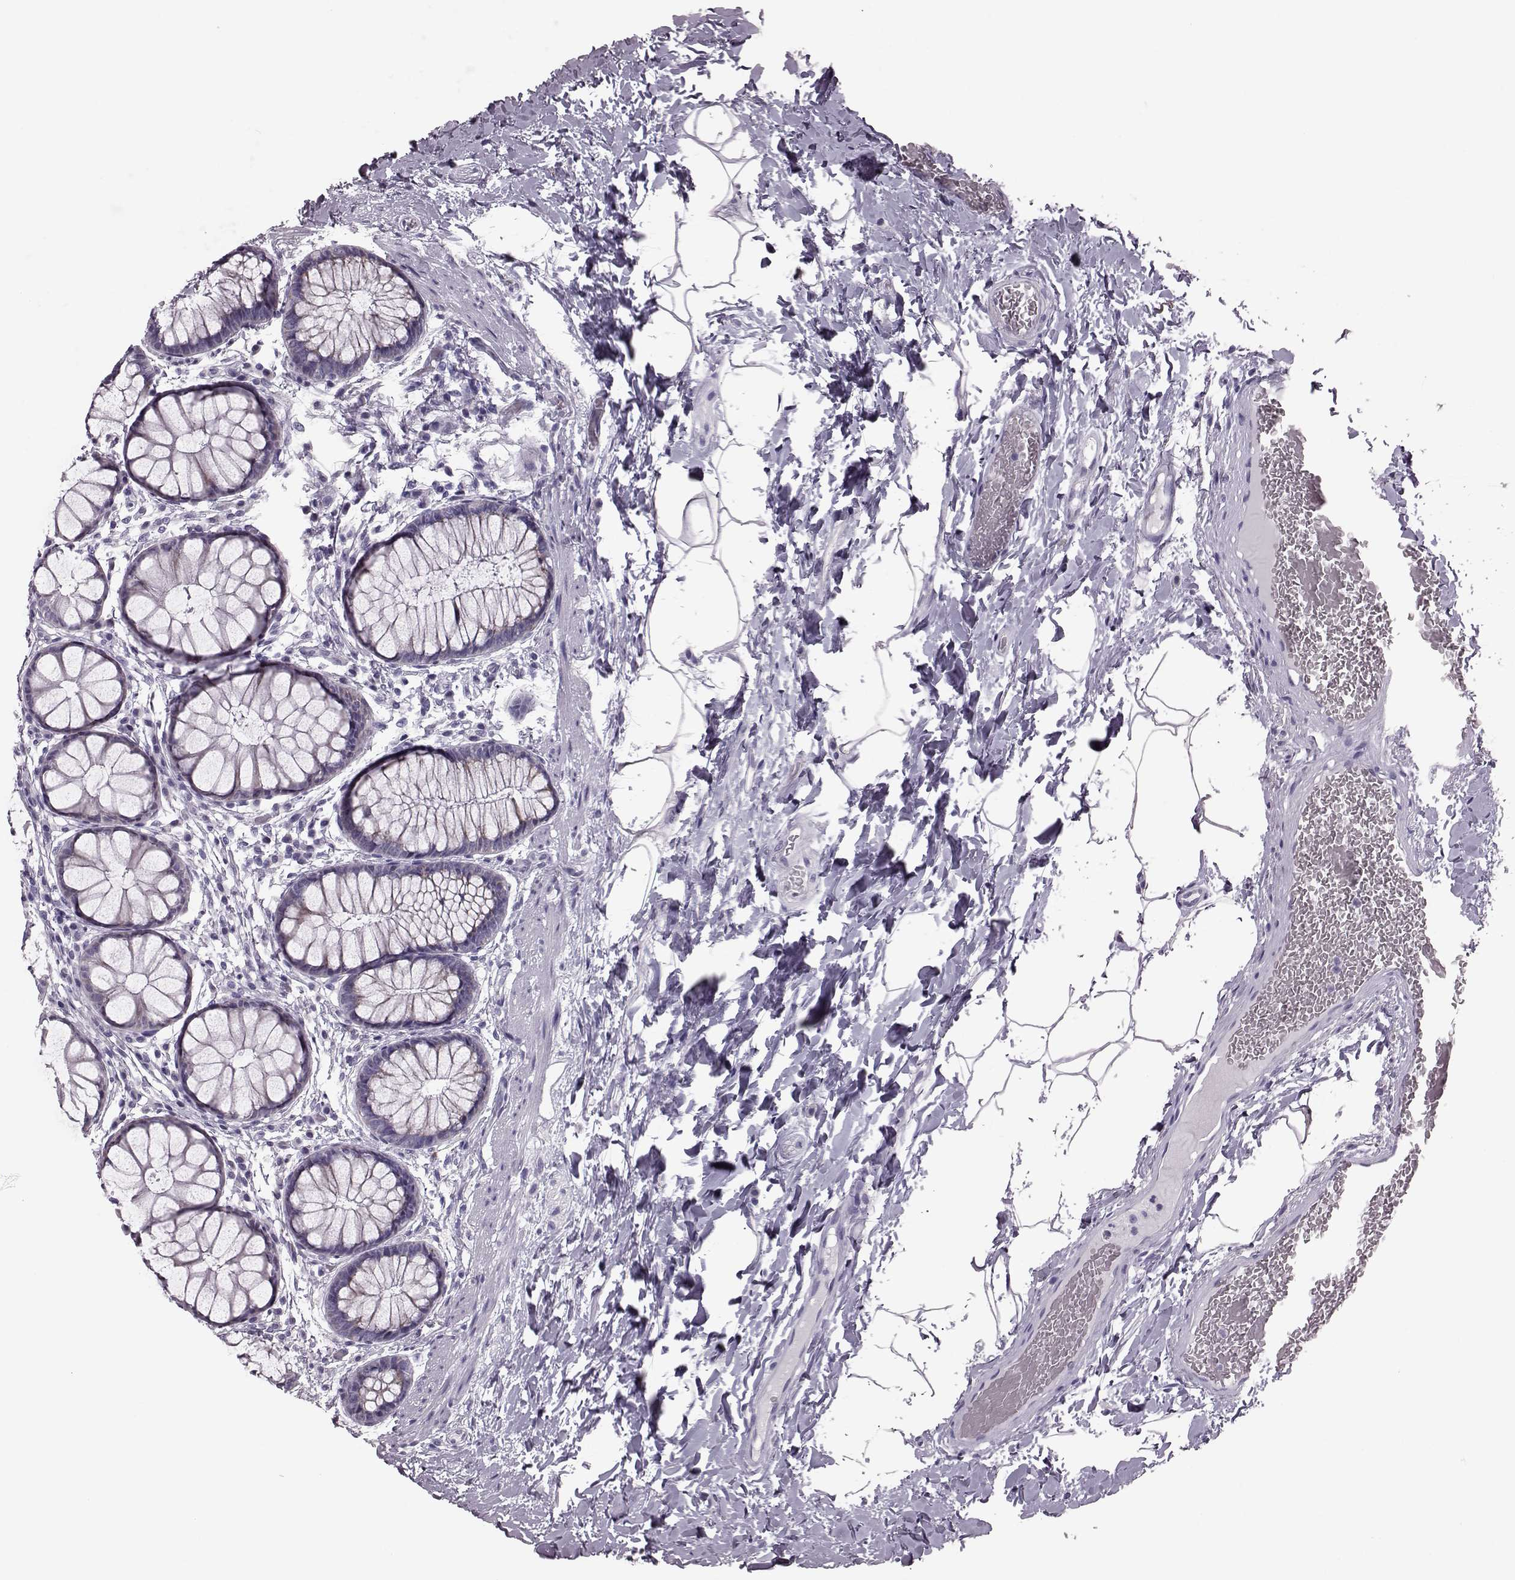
{"staining": {"intensity": "weak", "quantity": "25%-75%", "location": "cytoplasmic/membranous"}, "tissue": "rectum", "cell_type": "Glandular cells", "image_type": "normal", "snomed": [{"axis": "morphology", "description": "Normal tissue, NOS"}, {"axis": "topography", "description": "Rectum"}], "caption": "Immunohistochemistry (DAB (3,3'-diaminobenzidine)) staining of normal rectum exhibits weak cytoplasmic/membranous protein expression in approximately 25%-75% of glandular cells. Ihc stains the protein of interest in brown and the nuclei are stained blue.", "gene": "RIMS2", "patient": {"sex": "female", "age": 62}}